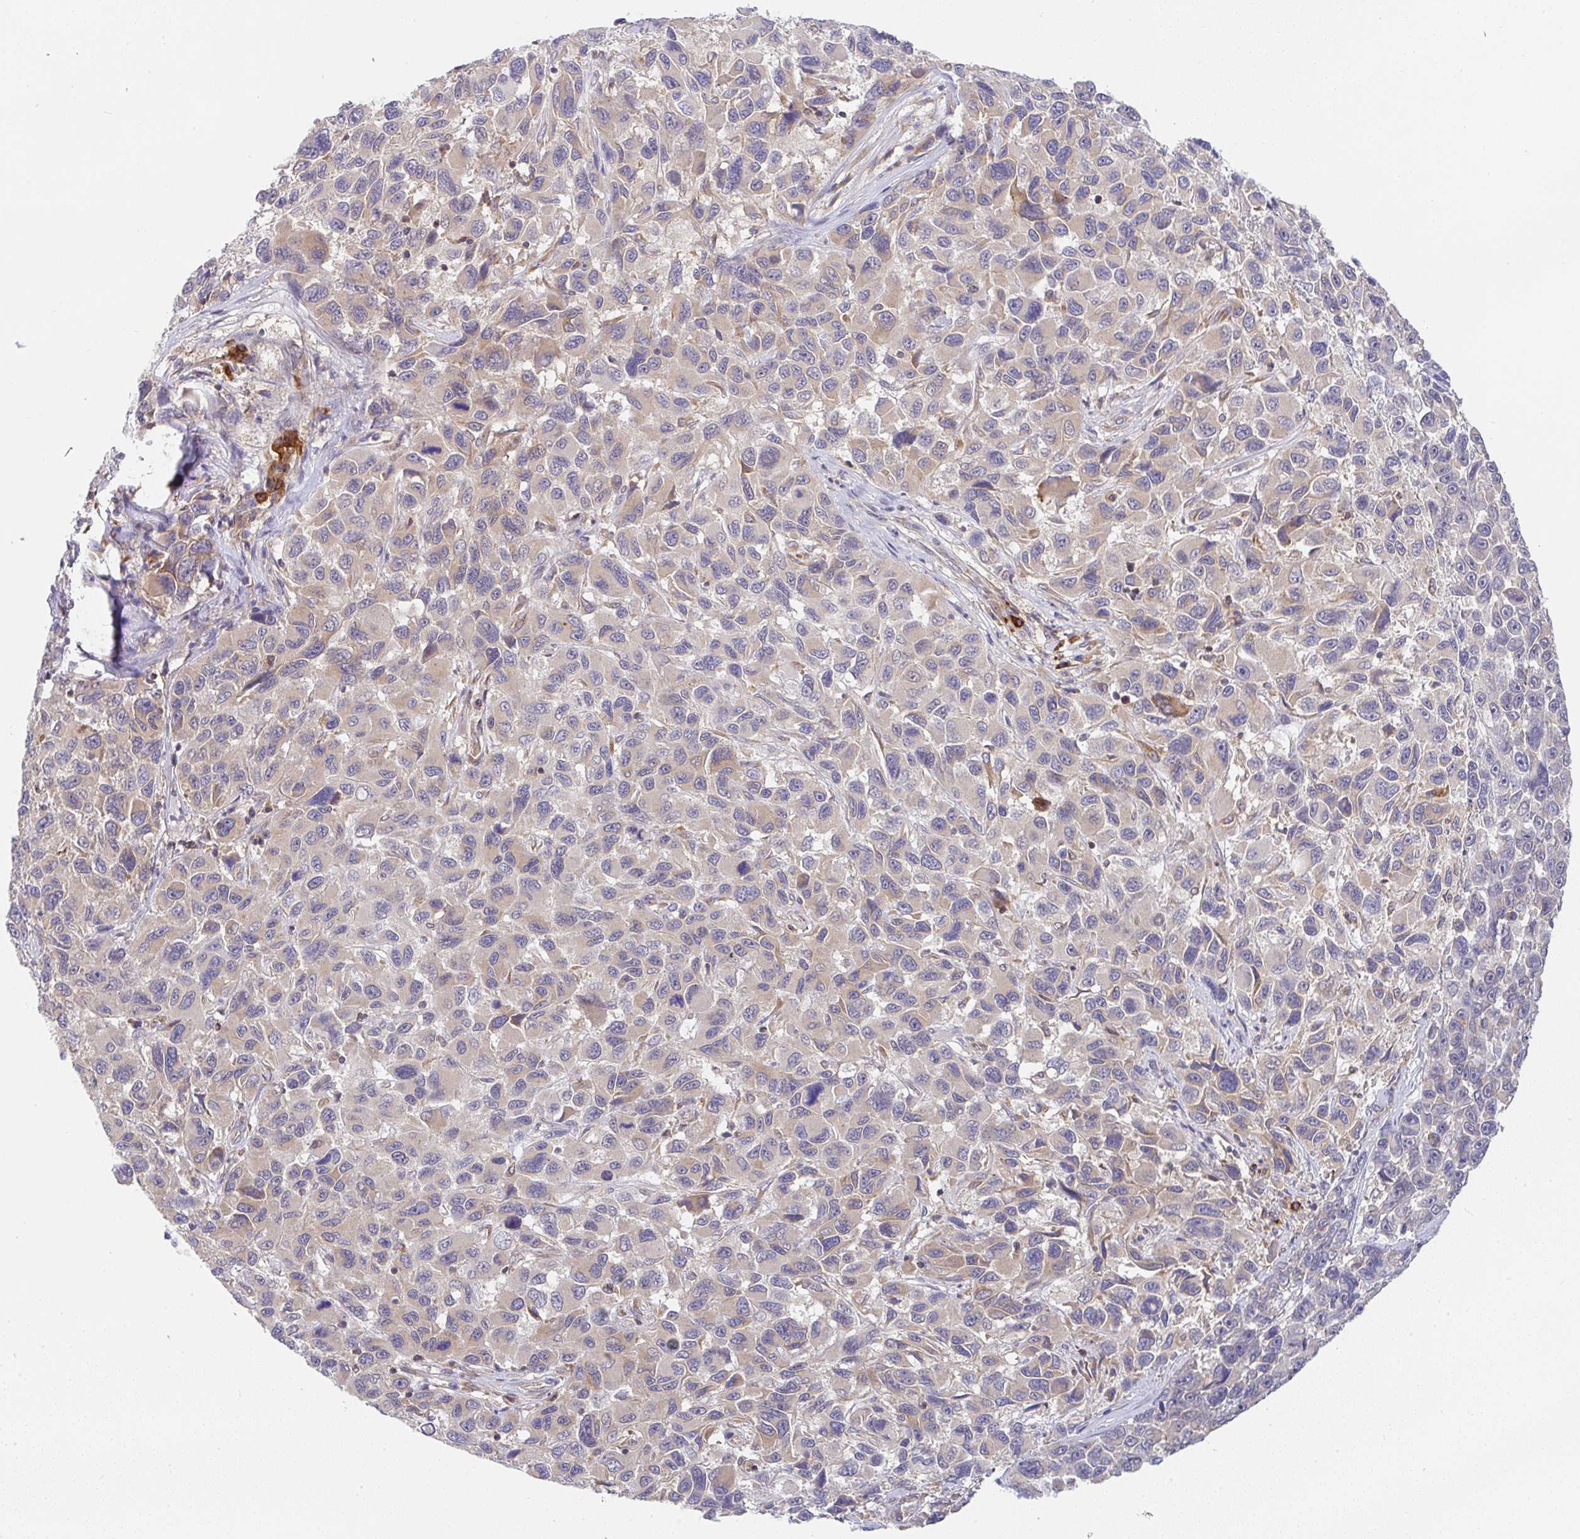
{"staining": {"intensity": "moderate", "quantity": "25%-75%", "location": "cytoplasmic/membranous"}, "tissue": "melanoma", "cell_type": "Tumor cells", "image_type": "cancer", "snomed": [{"axis": "morphology", "description": "Malignant melanoma, NOS"}, {"axis": "topography", "description": "Skin"}], "caption": "Immunohistochemistry image of neoplastic tissue: malignant melanoma stained using IHC shows medium levels of moderate protein expression localized specifically in the cytoplasmic/membranous of tumor cells, appearing as a cytoplasmic/membranous brown color.", "gene": "DERL2", "patient": {"sex": "male", "age": 53}}